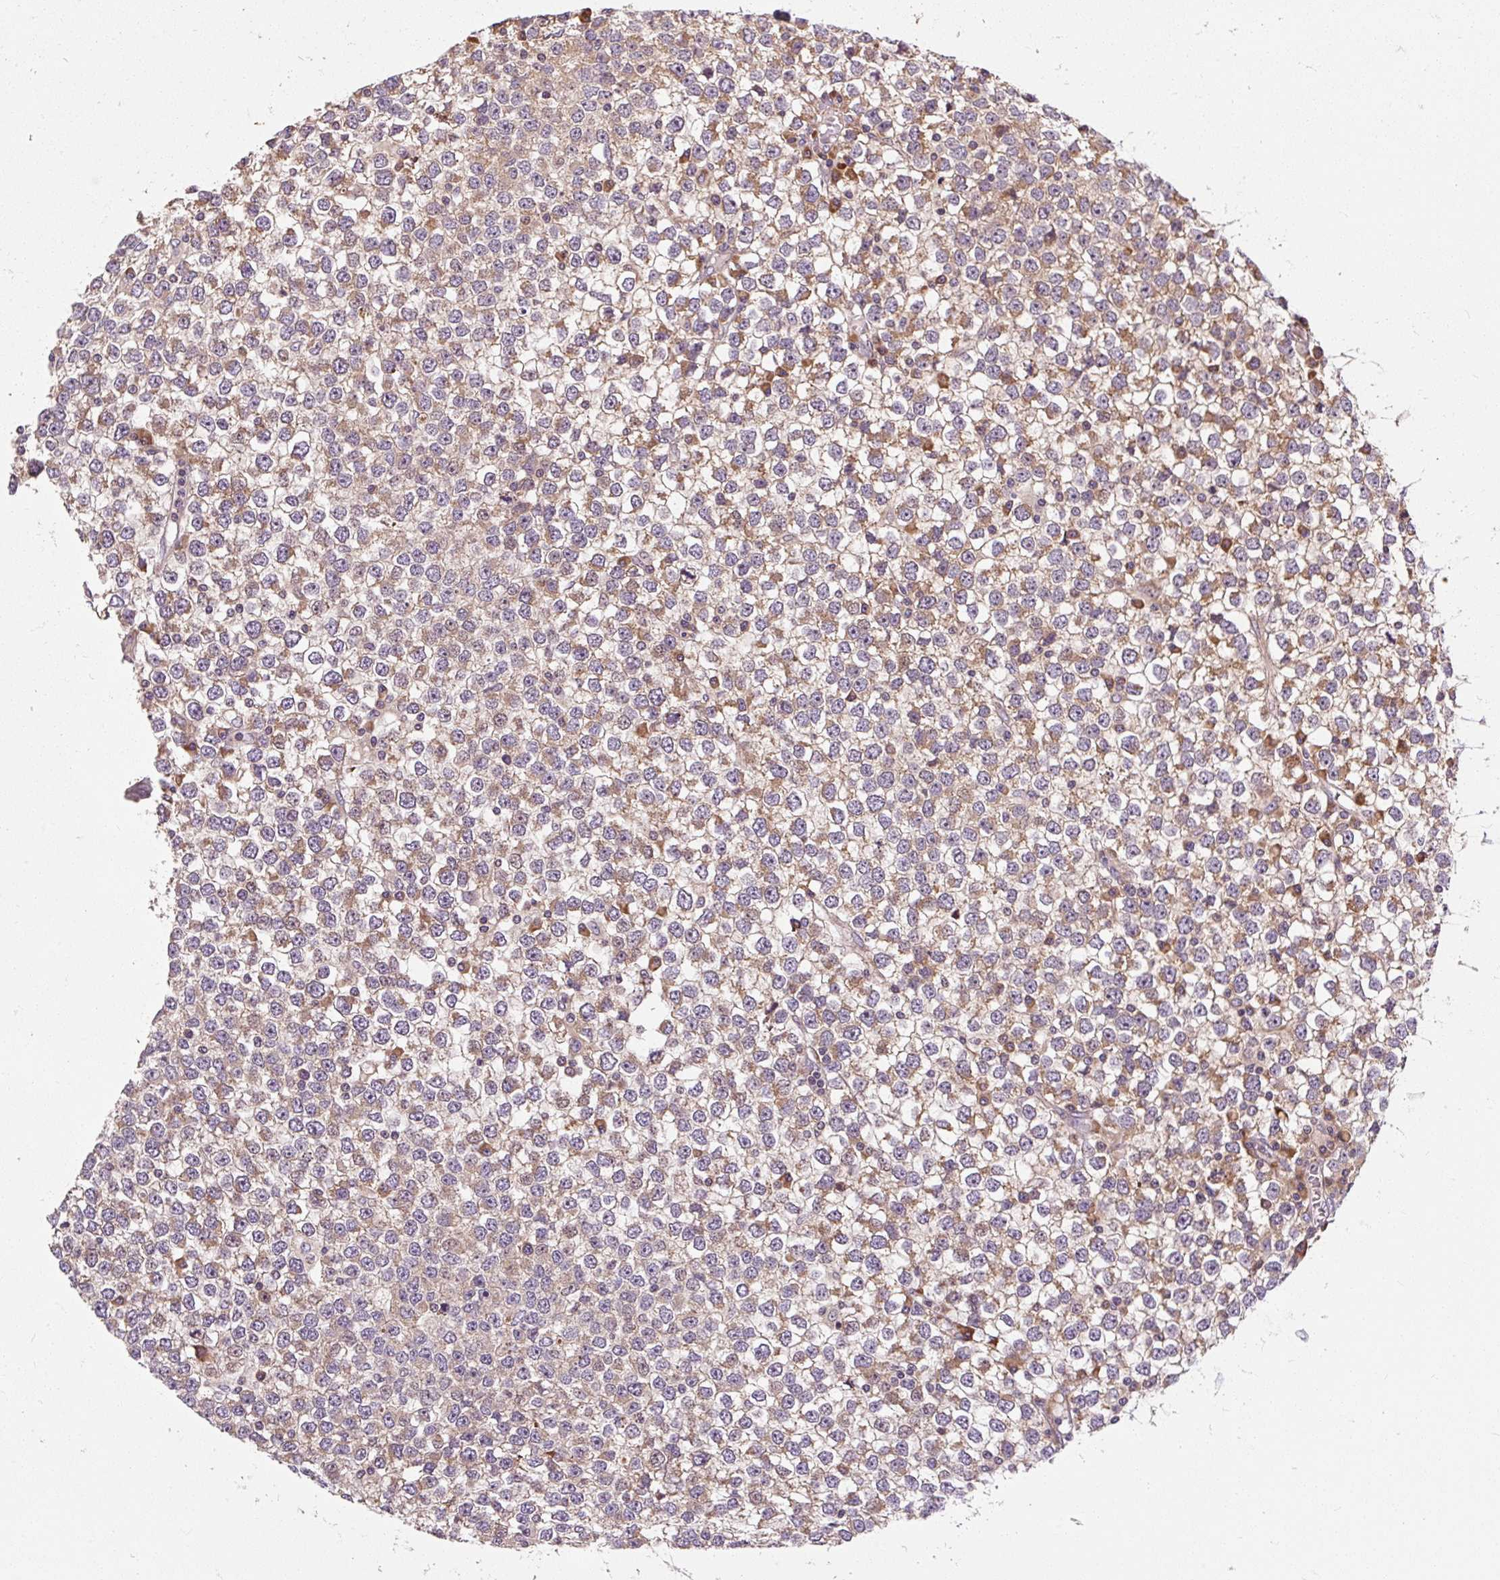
{"staining": {"intensity": "moderate", "quantity": ">75%", "location": "cytoplasmic/membranous"}, "tissue": "testis cancer", "cell_type": "Tumor cells", "image_type": "cancer", "snomed": [{"axis": "morphology", "description": "Seminoma, NOS"}, {"axis": "topography", "description": "Testis"}], "caption": "Moderate cytoplasmic/membranous staining is appreciated in approximately >75% of tumor cells in seminoma (testis).", "gene": "PRSS48", "patient": {"sex": "male", "age": 65}}